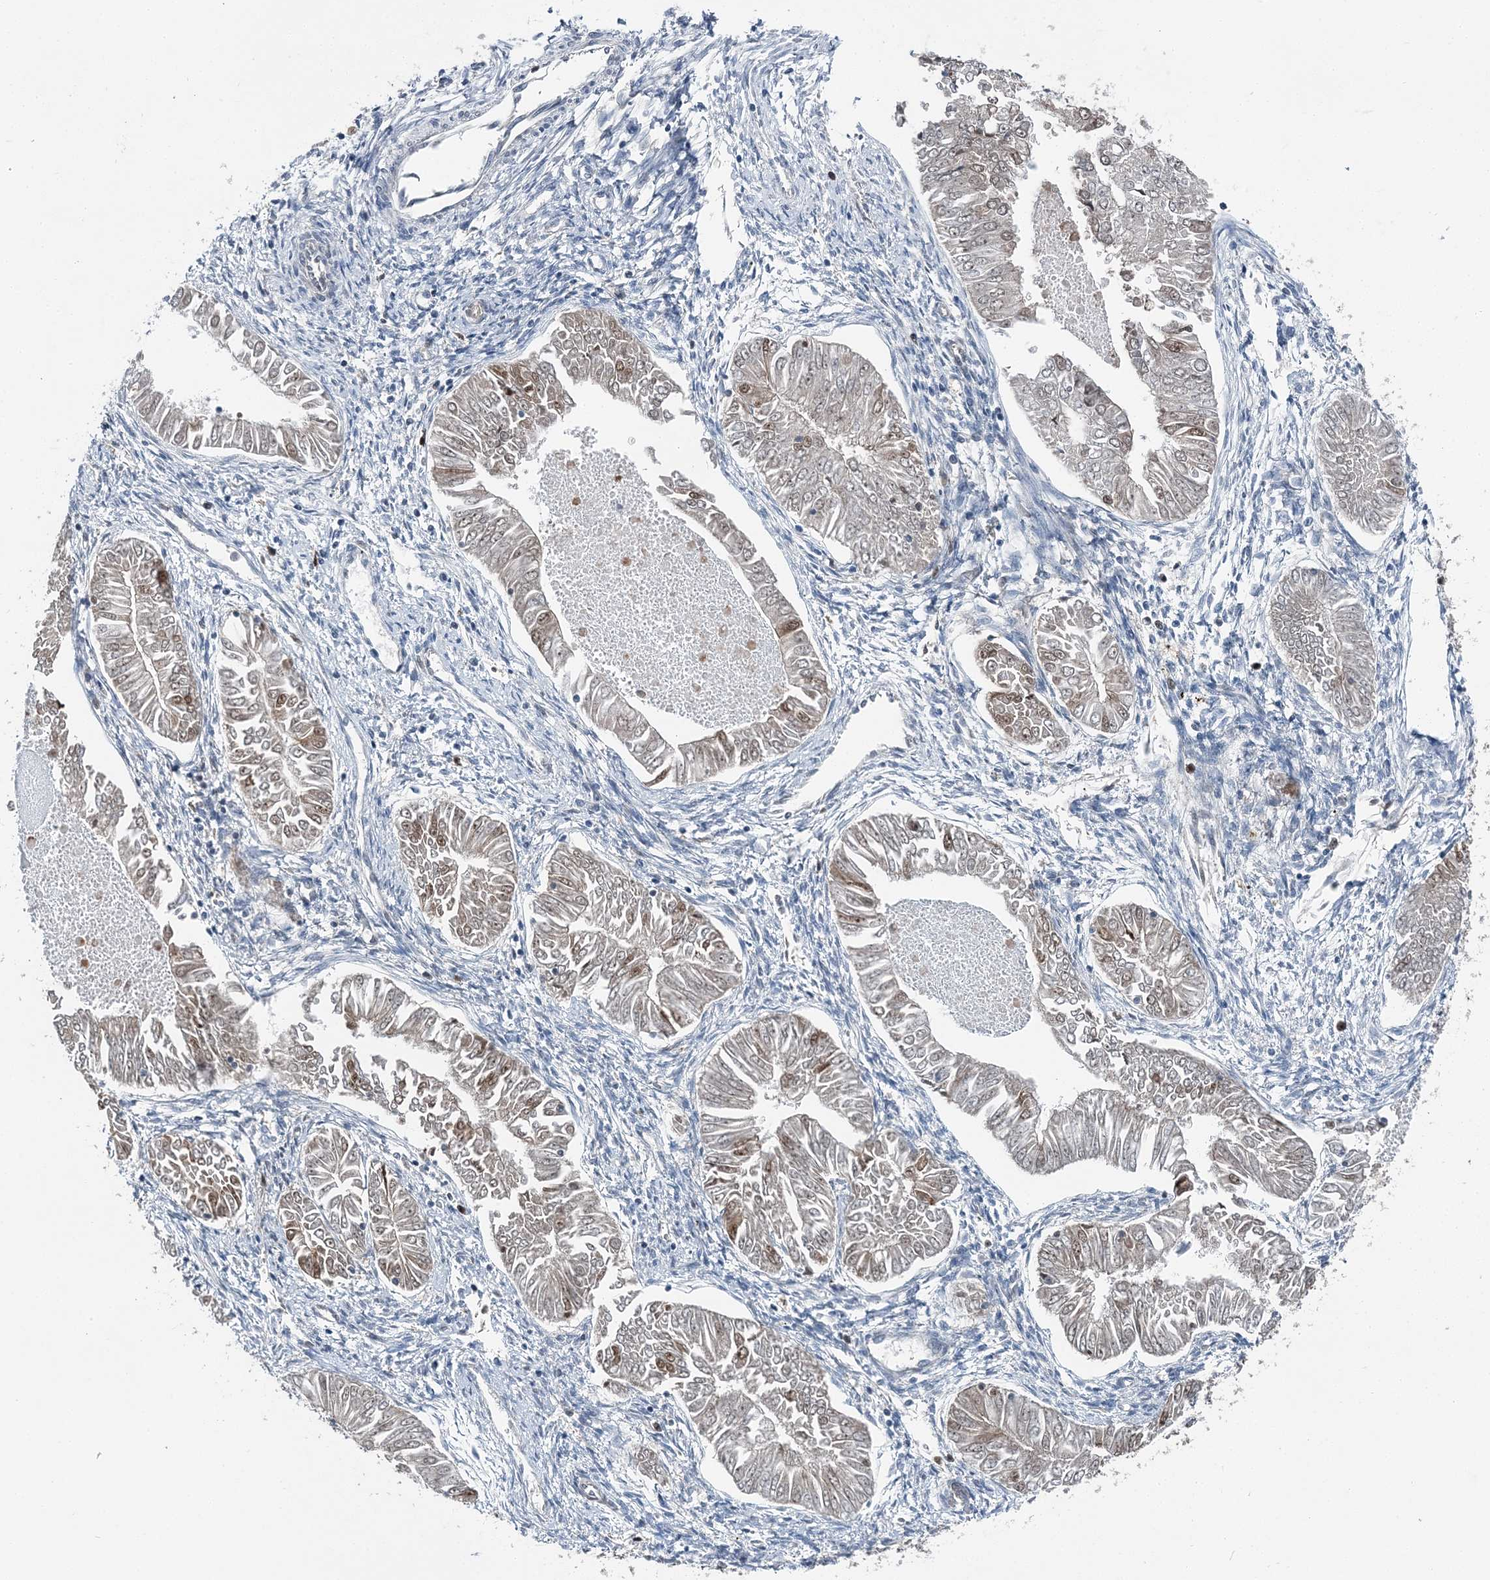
{"staining": {"intensity": "weak", "quantity": "25%-75%", "location": "nuclear"}, "tissue": "endometrial cancer", "cell_type": "Tumor cells", "image_type": "cancer", "snomed": [{"axis": "morphology", "description": "Adenocarcinoma, NOS"}, {"axis": "topography", "description": "Endometrium"}], "caption": "Immunohistochemical staining of endometrial adenocarcinoma displays low levels of weak nuclear positivity in approximately 25%-75% of tumor cells.", "gene": "HAT1", "patient": {"sex": "female", "age": 53}}